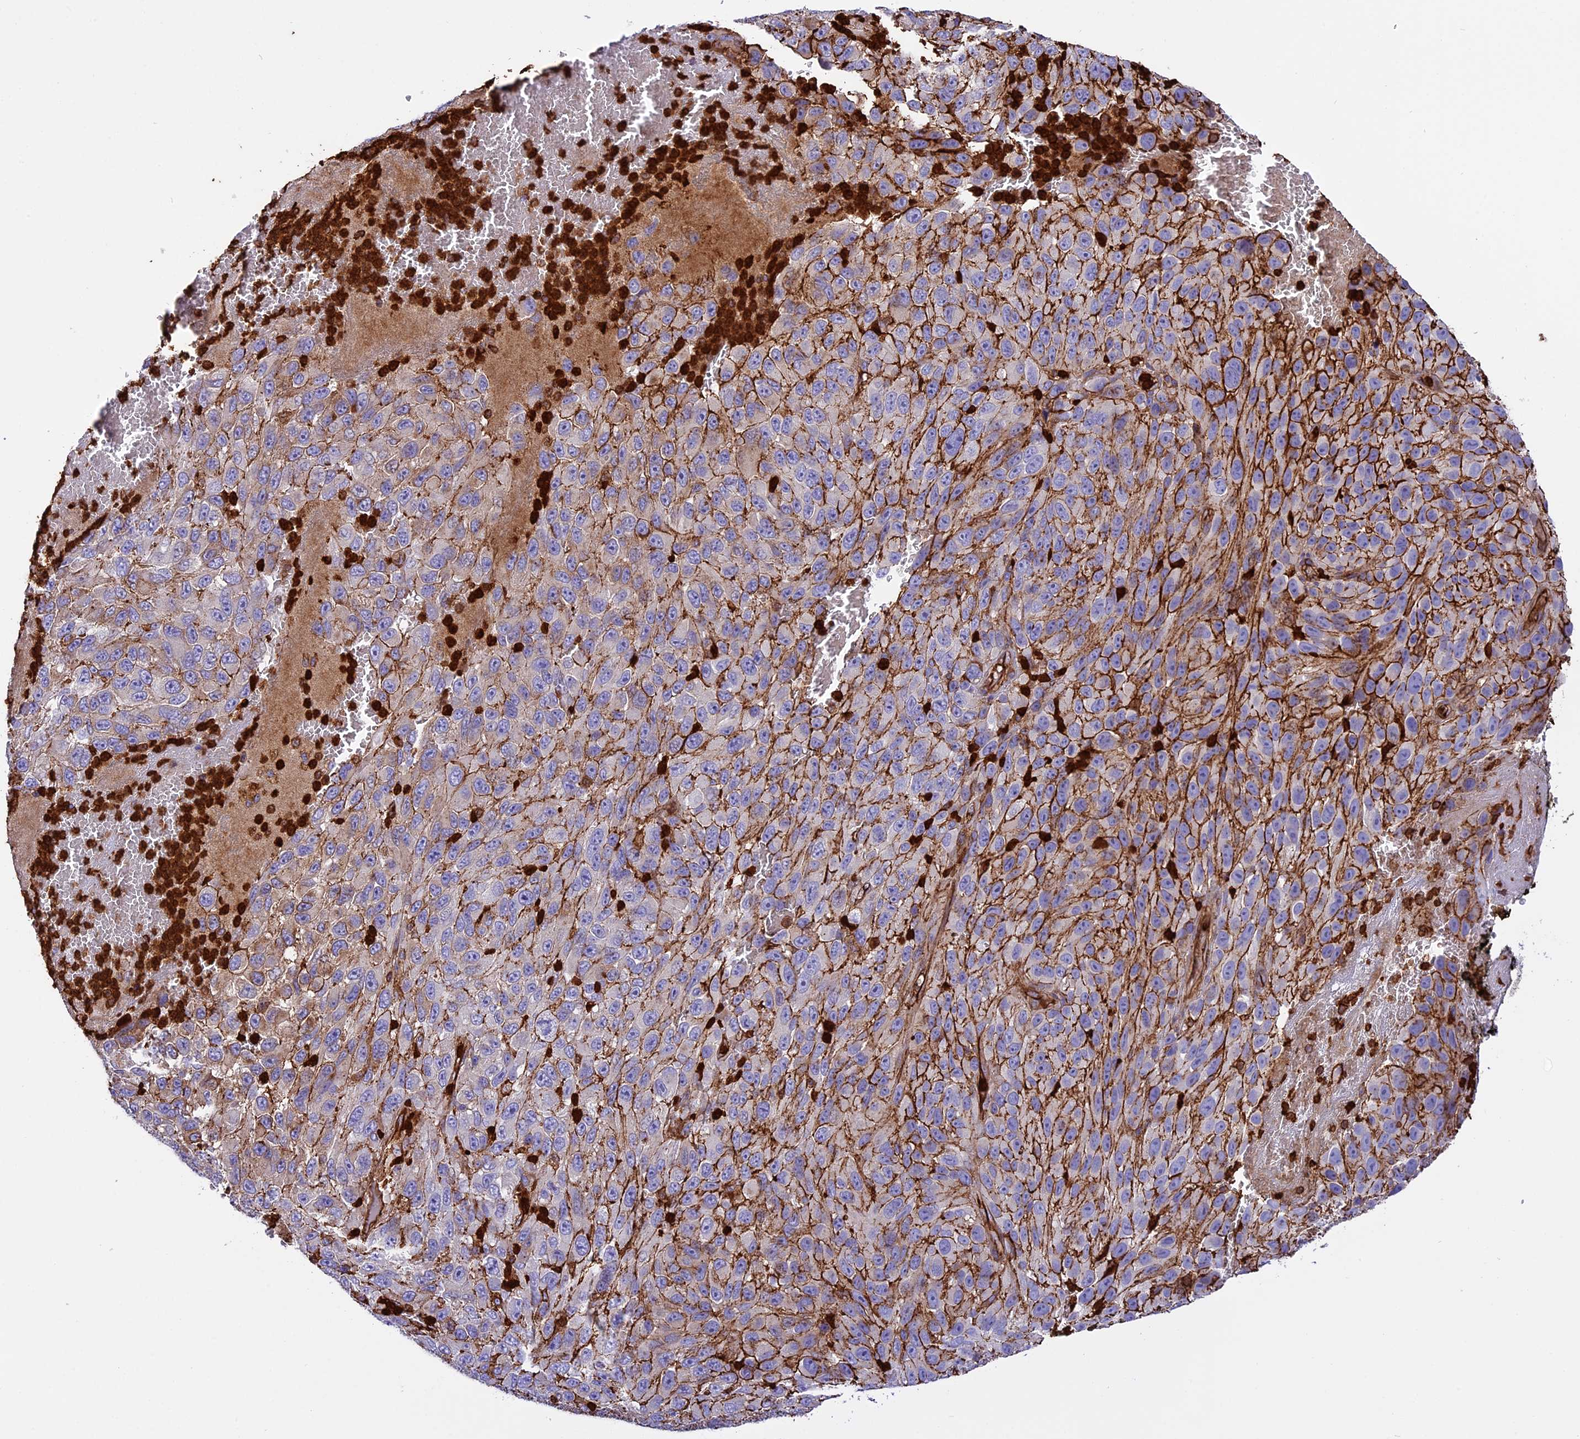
{"staining": {"intensity": "moderate", "quantity": ">75%", "location": "cytoplasmic/membranous"}, "tissue": "melanoma", "cell_type": "Tumor cells", "image_type": "cancer", "snomed": [{"axis": "morphology", "description": "Normal tissue, NOS"}, {"axis": "morphology", "description": "Malignant melanoma, NOS"}, {"axis": "topography", "description": "Skin"}], "caption": "IHC of human malignant melanoma reveals medium levels of moderate cytoplasmic/membranous positivity in approximately >75% of tumor cells.", "gene": "CD99L2", "patient": {"sex": "female", "age": 96}}